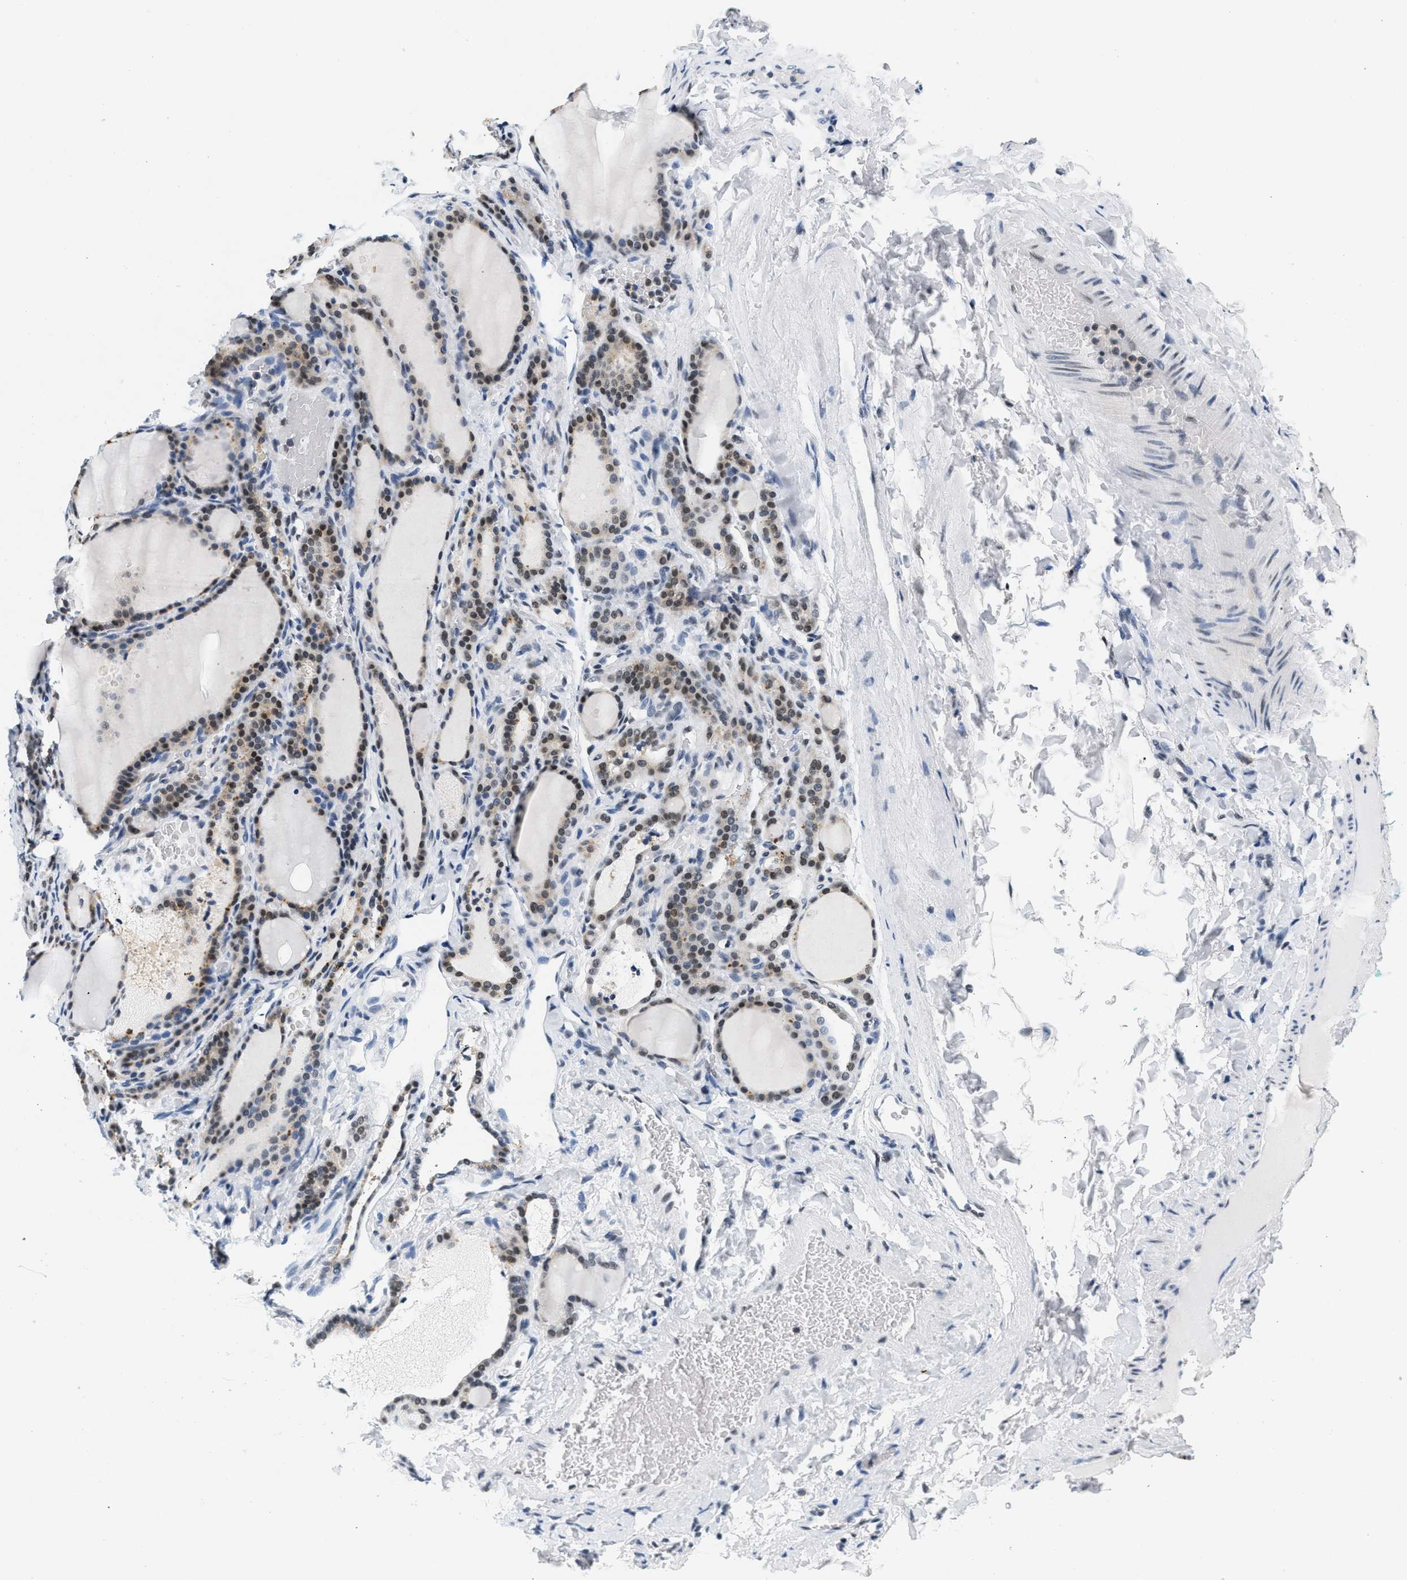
{"staining": {"intensity": "moderate", "quantity": "25%-75%", "location": "cytoplasmic/membranous,nuclear"}, "tissue": "thyroid gland", "cell_type": "Glandular cells", "image_type": "normal", "snomed": [{"axis": "morphology", "description": "Normal tissue, NOS"}, {"axis": "topography", "description": "Thyroid gland"}], "caption": "IHC (DAB (3,3'-diaminobenzidine)) staining of unremarkable human thyroid gland displays moderate cytoplasmic/membranous,nuclear protein positivity in approximately 25%-75% of glandular cells.", "gene": "ATF2", "patient": {"sex": "female", "age": 28}}